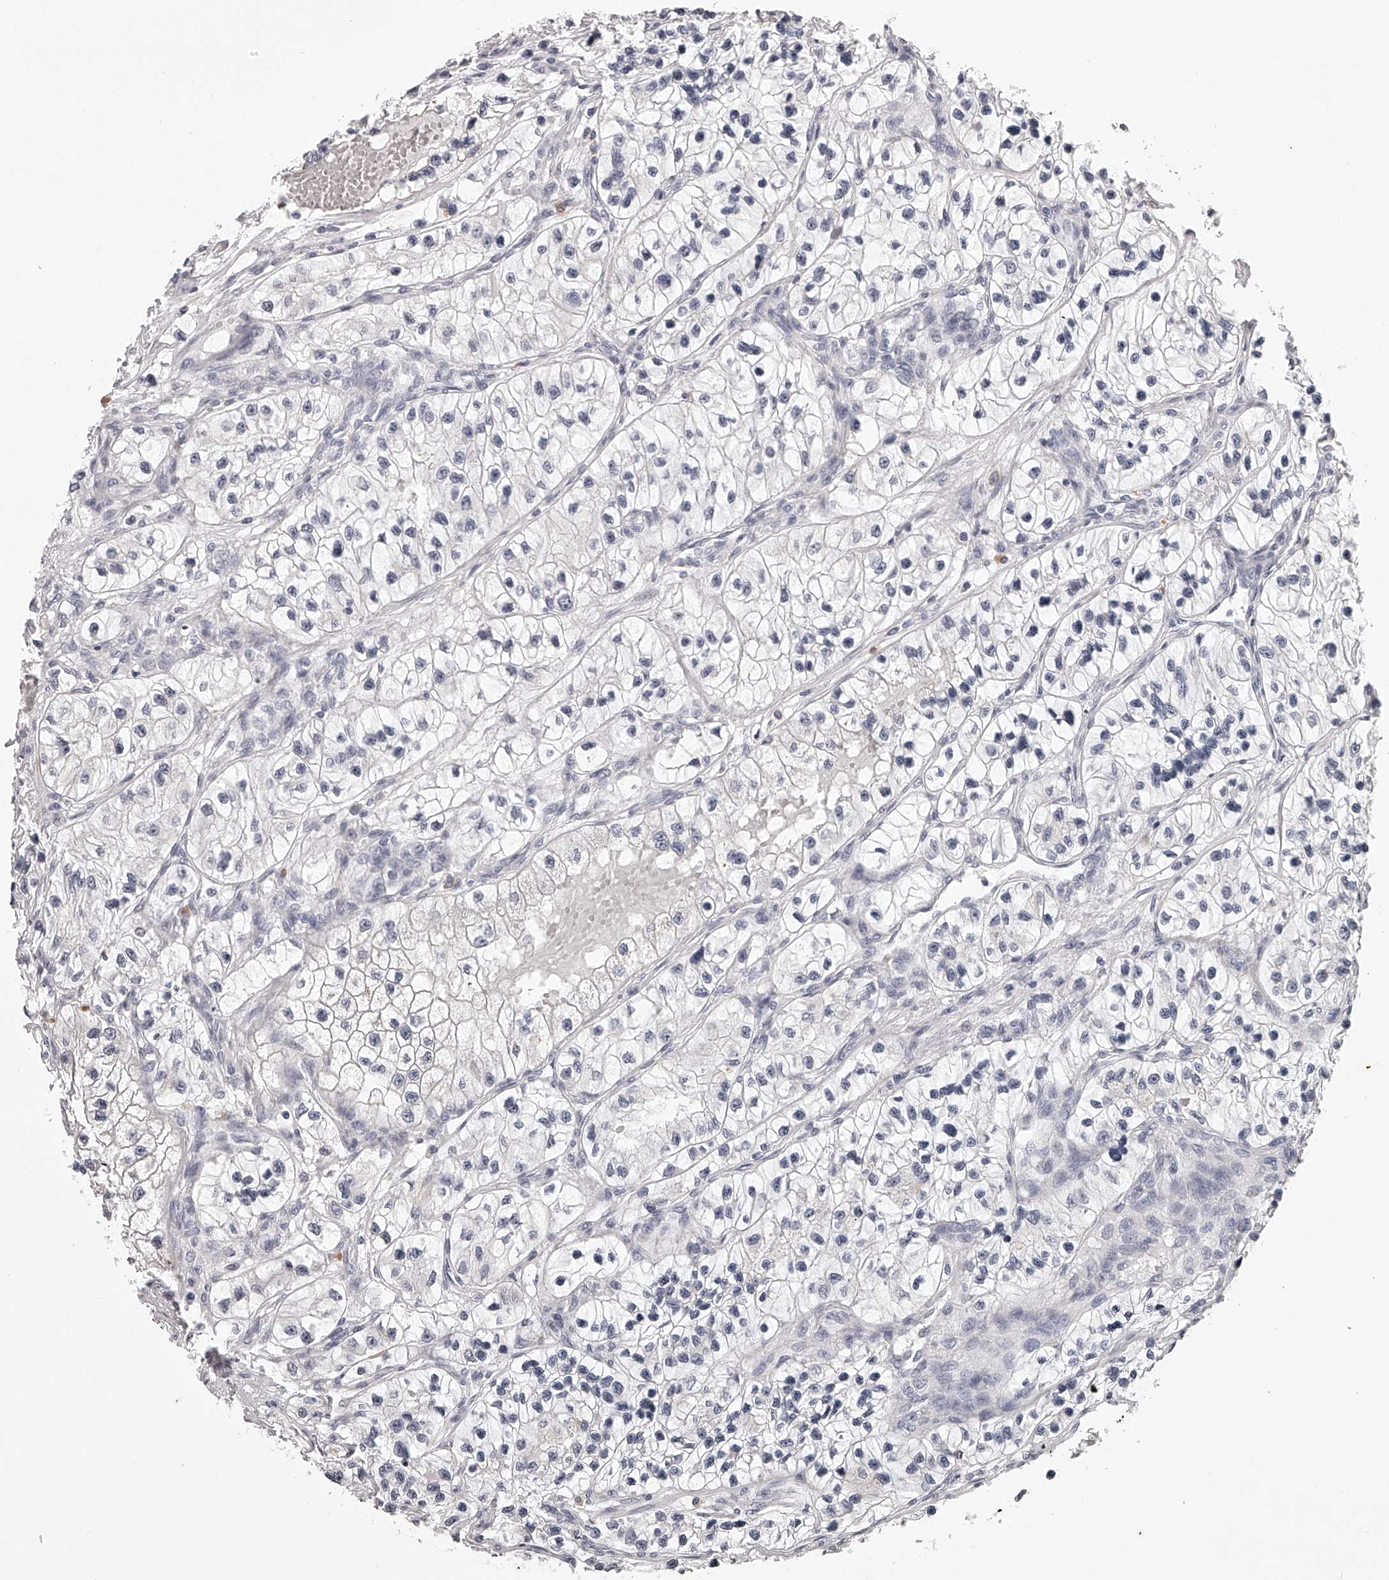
{"staining": {"intensity": "negative", "quantity": "none", "location": "none"}, "tissue": "renal cancer", "cell_type": "Tumor cells", "image_type": "cancer", "snomed": [{"axis": "morphology", "description": "Adenocarcinoma, NOS"}, {"axis": "topography", "description": "Kidney"}], "caption": "A photomicrograph of human renal adenocarcinoma is negative for staining in tumor cells.", "gene": "DMRT1", "patient": {"sex": "female", "age": 57}}